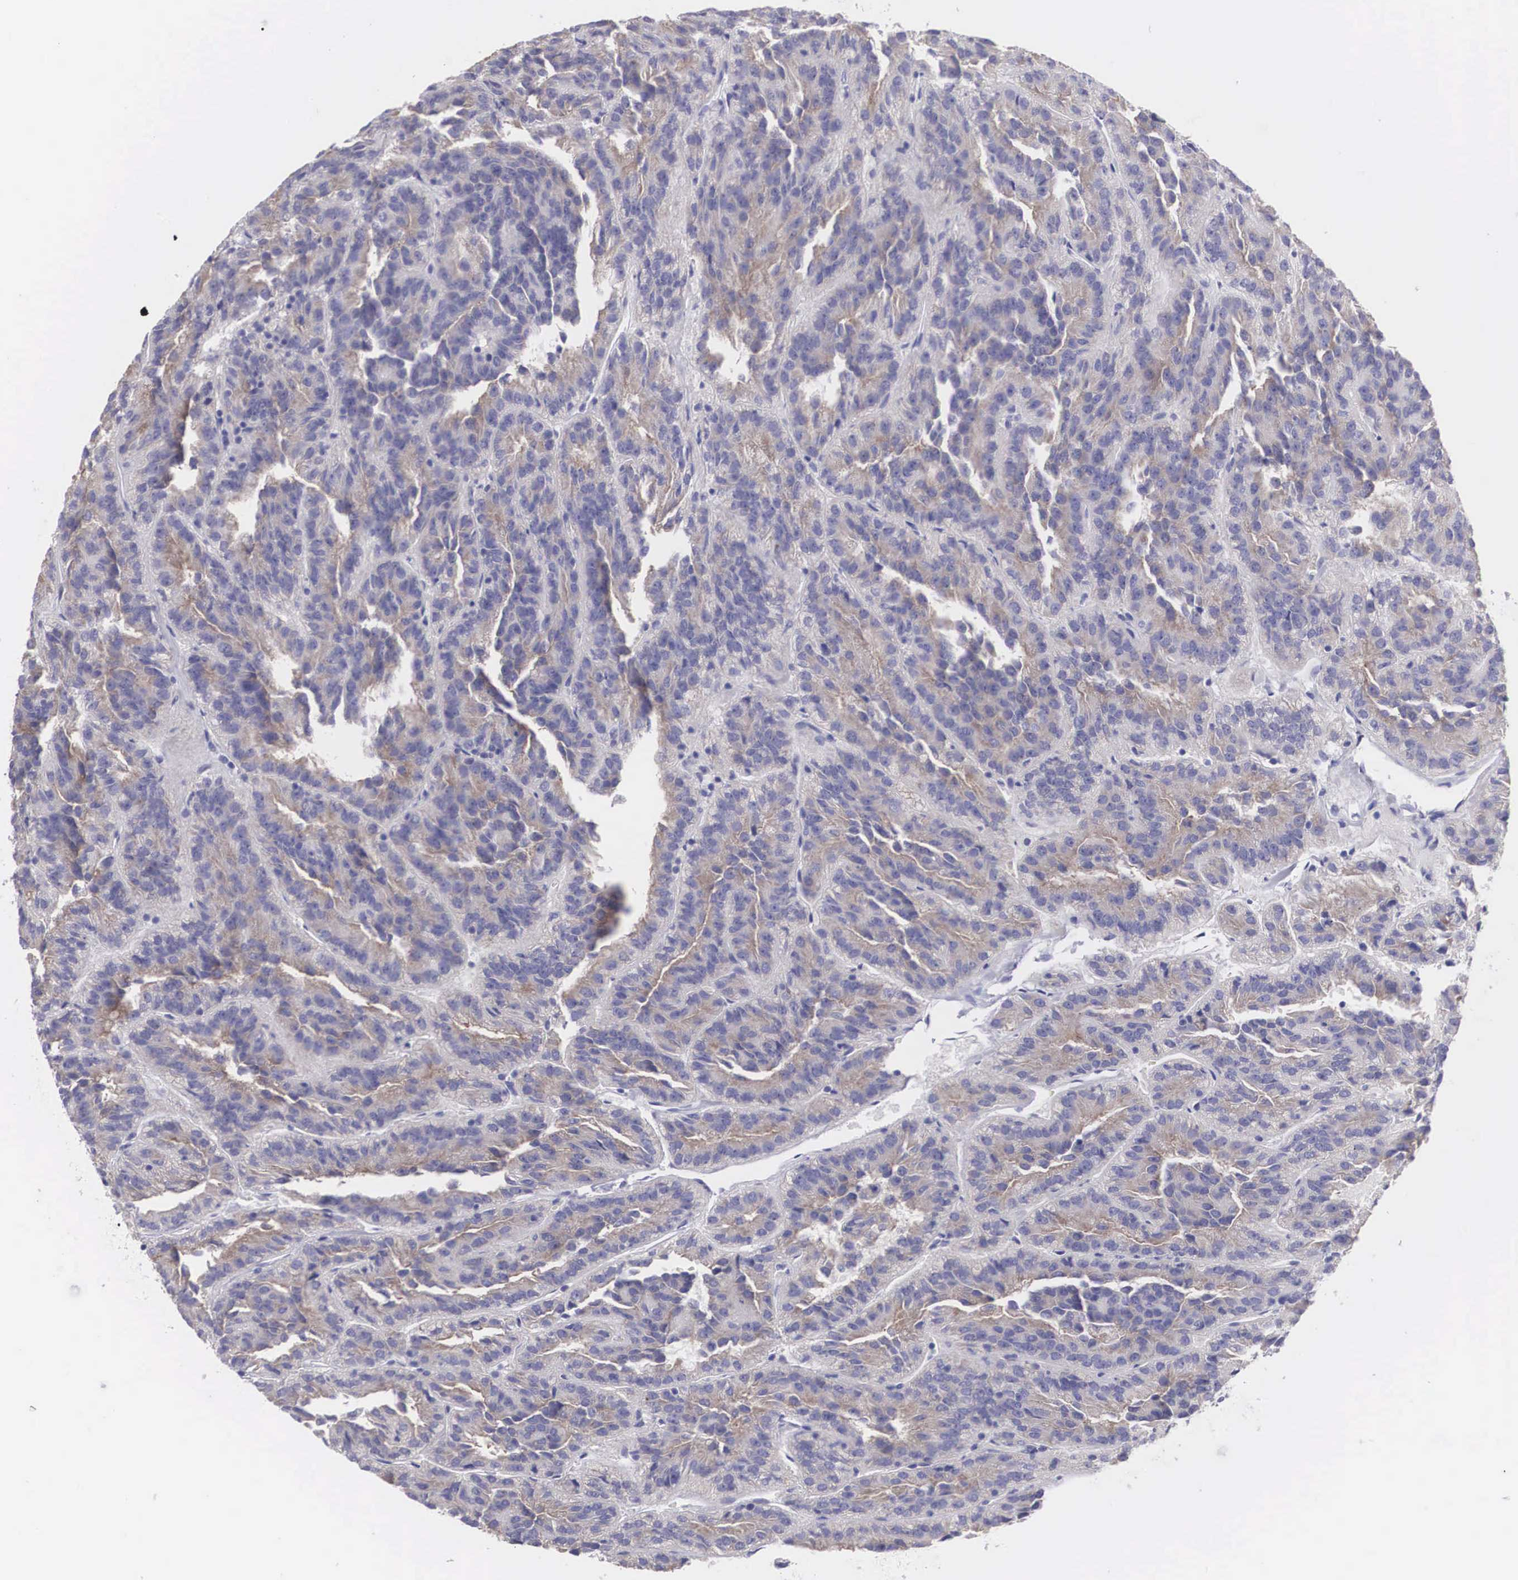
{"staining": {"intensity": "weak", "quantity": "25%-75%", "location": "cytoplasmic/membranous"}, "tissue": "renal cancer", "cell_type": "Tumor cells", "image_type": "cancer", "snomed": [{"axis": "morphology", "description": "Adenocarcinoma, NOS"}, {"axis": "topography", "description": "Kidney"}], "caption": "Human renal cancer stained with a brown dye shows weak cytoplasmic/membranous positive positivity in about 25%-75% of tumor cells.", "gene": "TXLNG", "patient": {"sex": "male", "age": 46}}